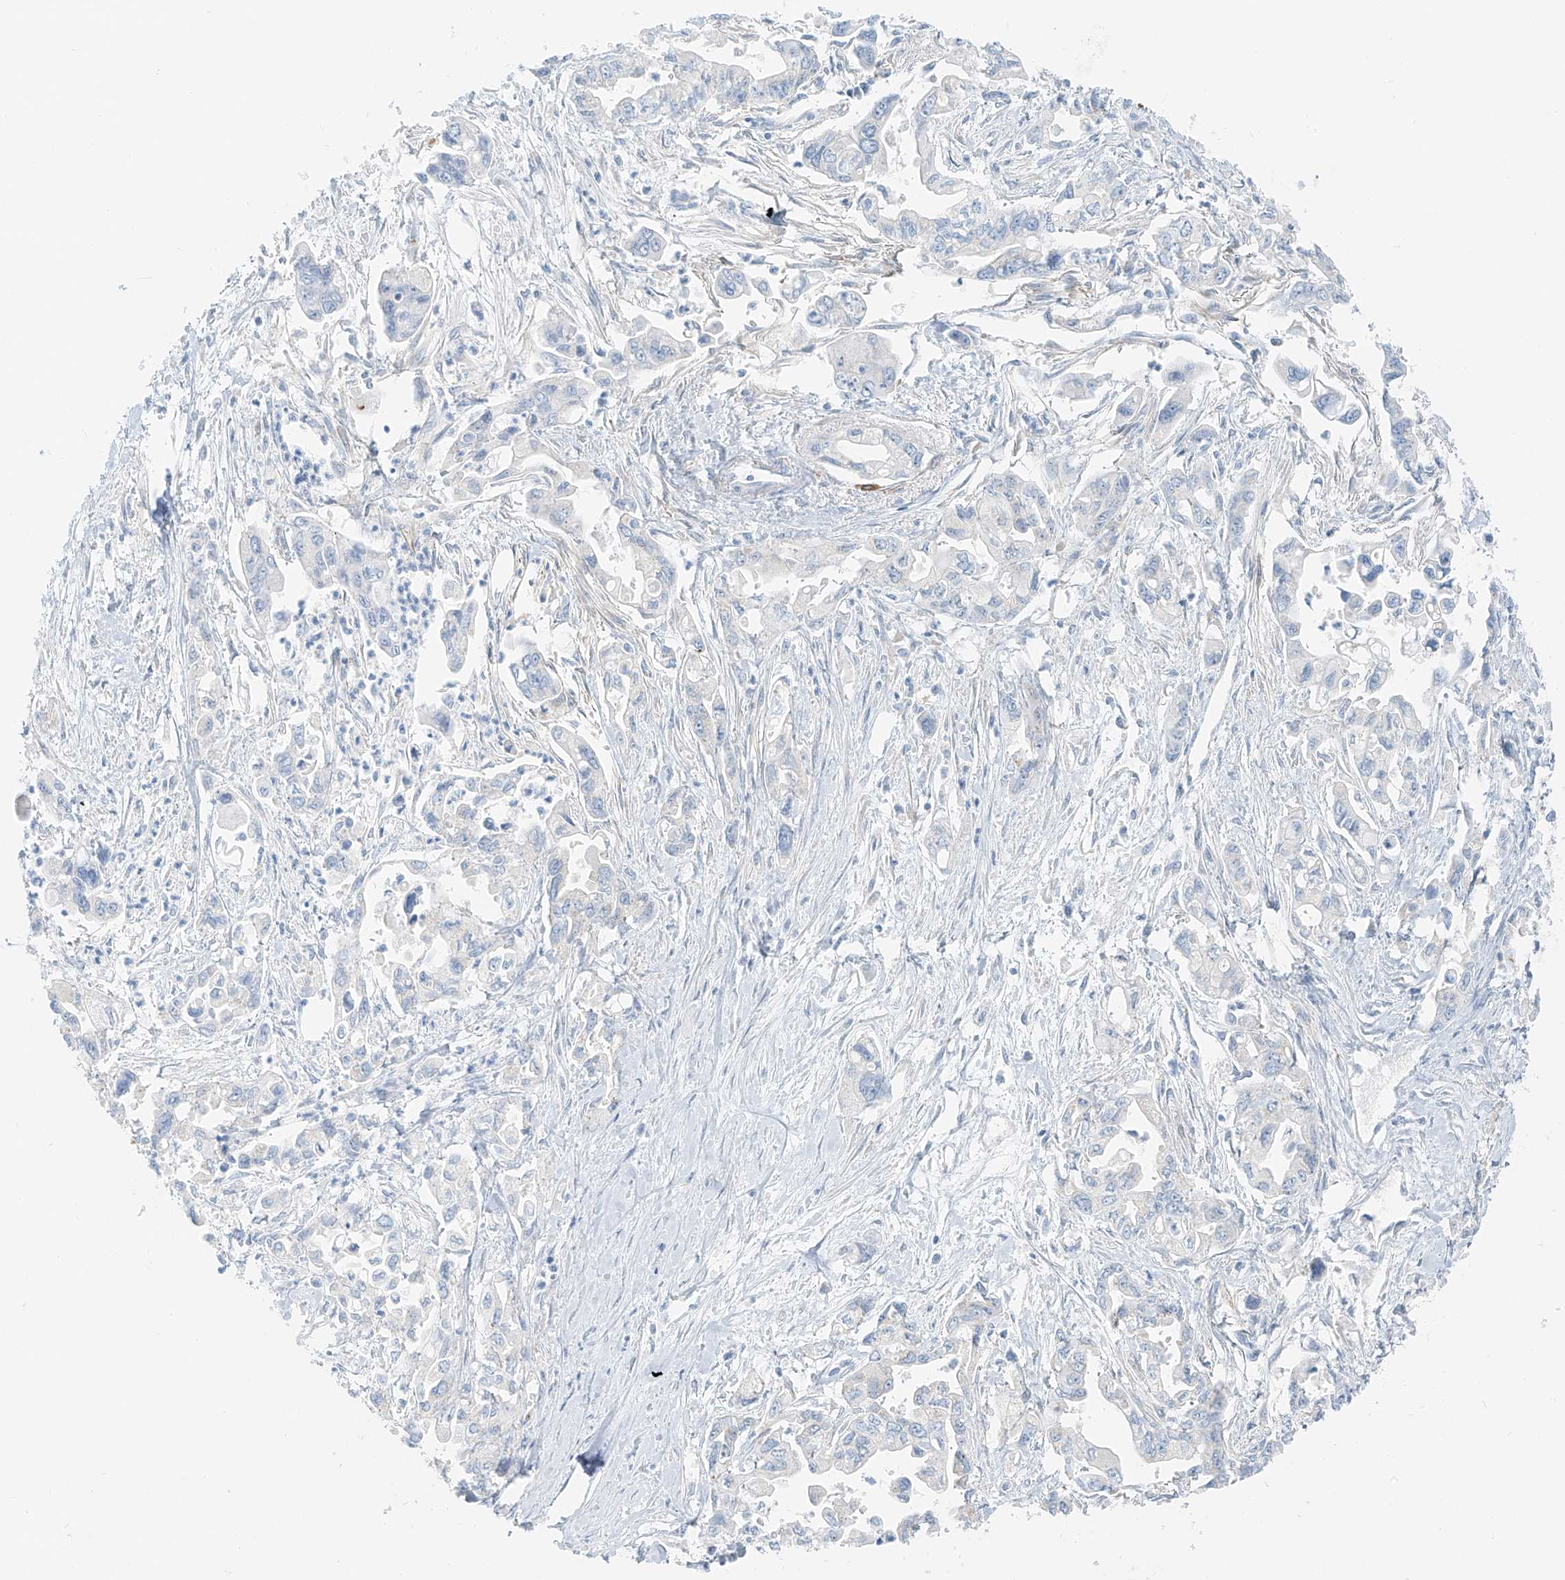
{"staining": {"intensity": "negative", "quantity": "none", "location": "none"}, "tissue": "pancreatic cancer", "cell_type": "Tumor cells", "image_type": "cancer", "snomed": [{"axis": "morphology", "description": "Adenocarcinoma, NOS"}, {"axis": "topography", "description": "Pancreas"}], "caption": "Pancreatic adenocarcinoma was stained to show a protein in brown. There is no significant positivity in tumor cells.", "gene": "SMCP", "patient": {"sex": "male", "age": 70}}